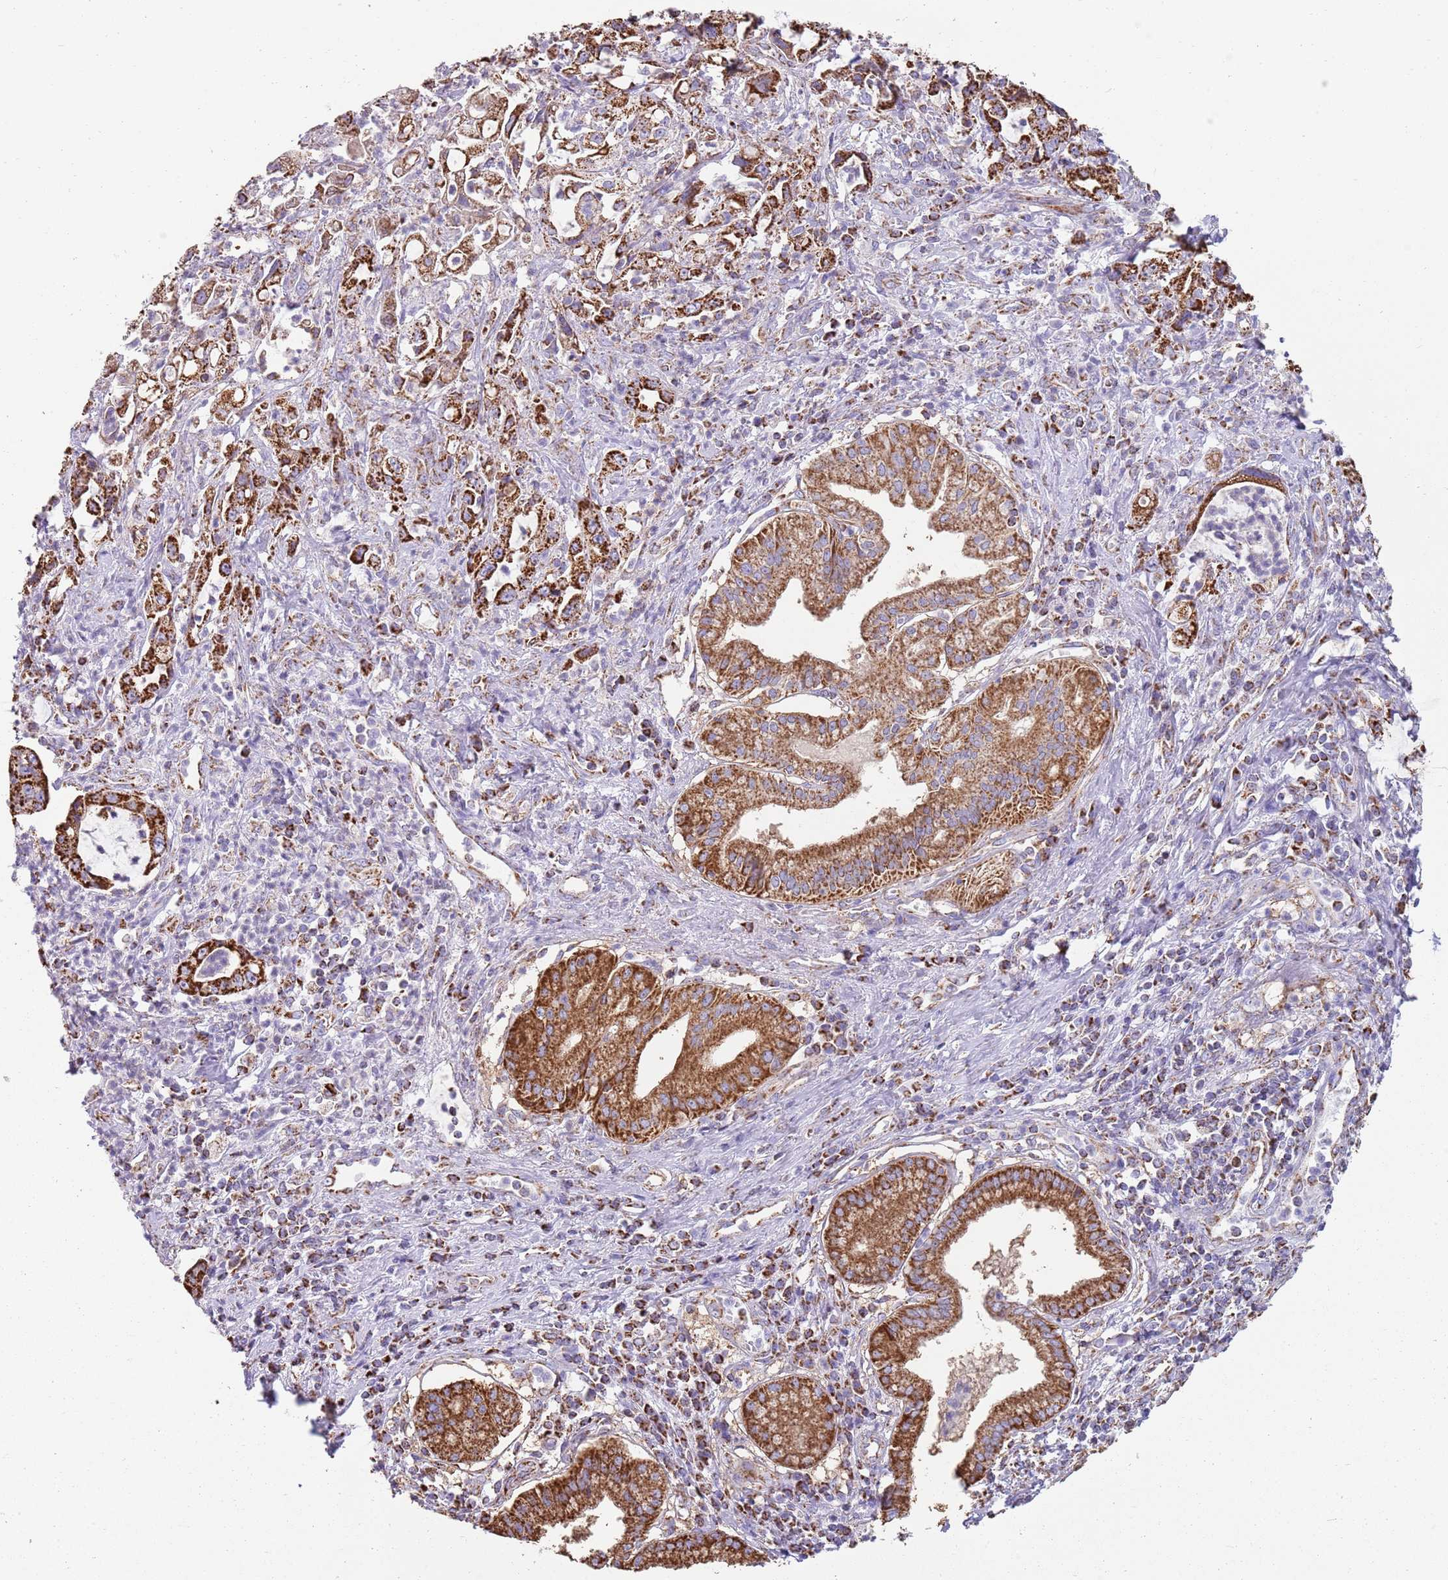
{"staining": {"intensity": "strong", "quantity": ">75%", "location": "cytoplasmic/membranous"}, "tissue": "pancreatic cancer", "cell_type": "Tumor cells", "image_type": "cancer", "snomed": [{"axis": "morphology", "description": "Adenocarcinoma, NOS"}, {"axis": "topography", "description": "Pancreas"}], "caption": "Immunohistochemical staining of adenocarcinoma (pancreatic) shows strong cytoplasmic/membranous protein positivity in about >75% of tumor cells.", "gene": "TTLL1", "patient": {"sex": "female", "age": 61}}